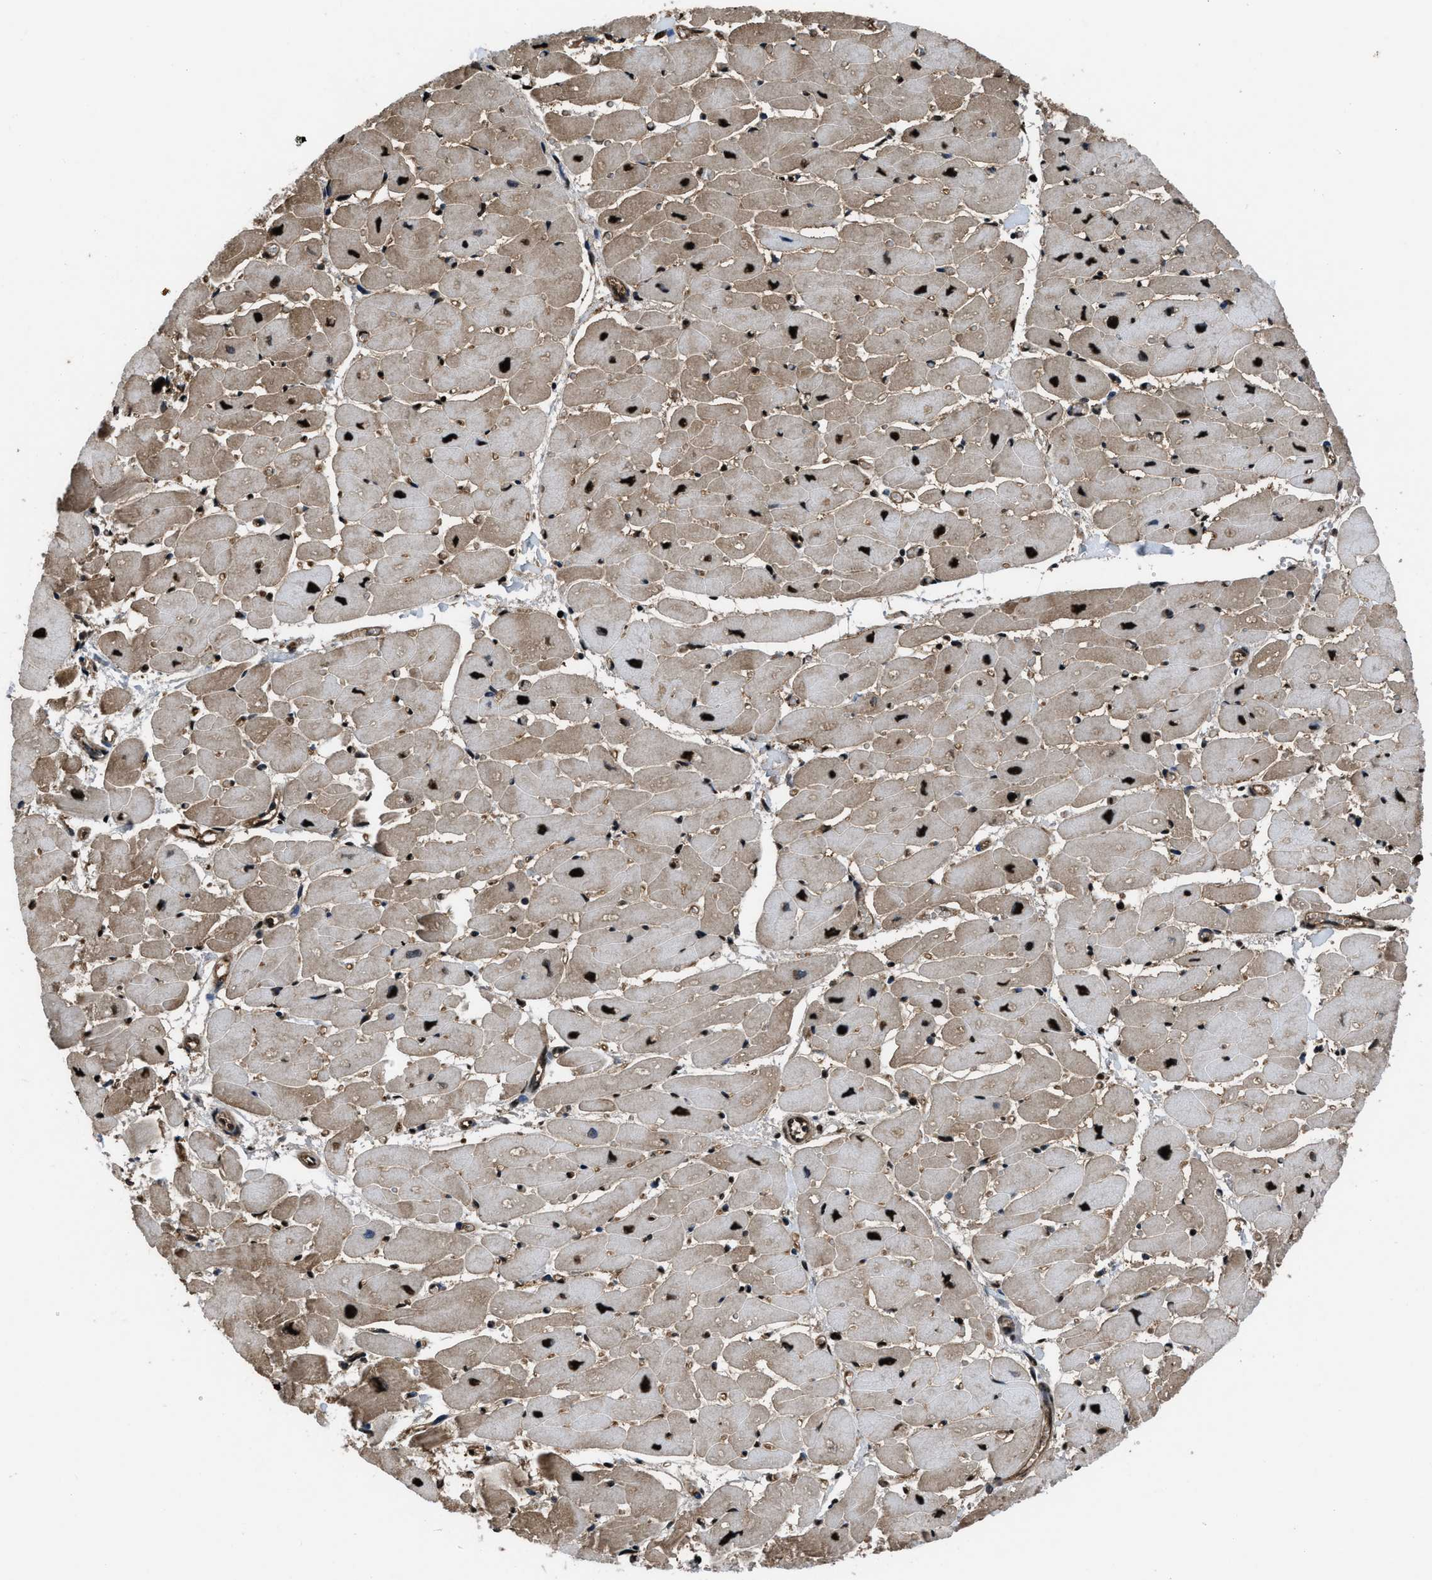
{"staining": {"intensity": "strong", "quantity": "25%-75%", "location": "cytoplasmic/membranous,nuclear"}, "tissue": "heart muscle", "cell_type": "Cardiomyocytes", "image_type": "normal", "snomed": [{"axis": "morphology", "description": "Normal tissue, NOS"}, {"axis": "topography", "description": "Heart"}], "caption": "Unremarkable heart muscle demonstrates strong cytoplasmic/membranous,nuclear staining in approximately 25%-75% of cardiomyocytes The staining was performed using DAB to visualize the protein expression in brown, while the nuclei were stained in blue with hematoxylin (Magnification: 20x)..", "gene": "FNTA", "patient": {"sex": "female", "age": 54}}